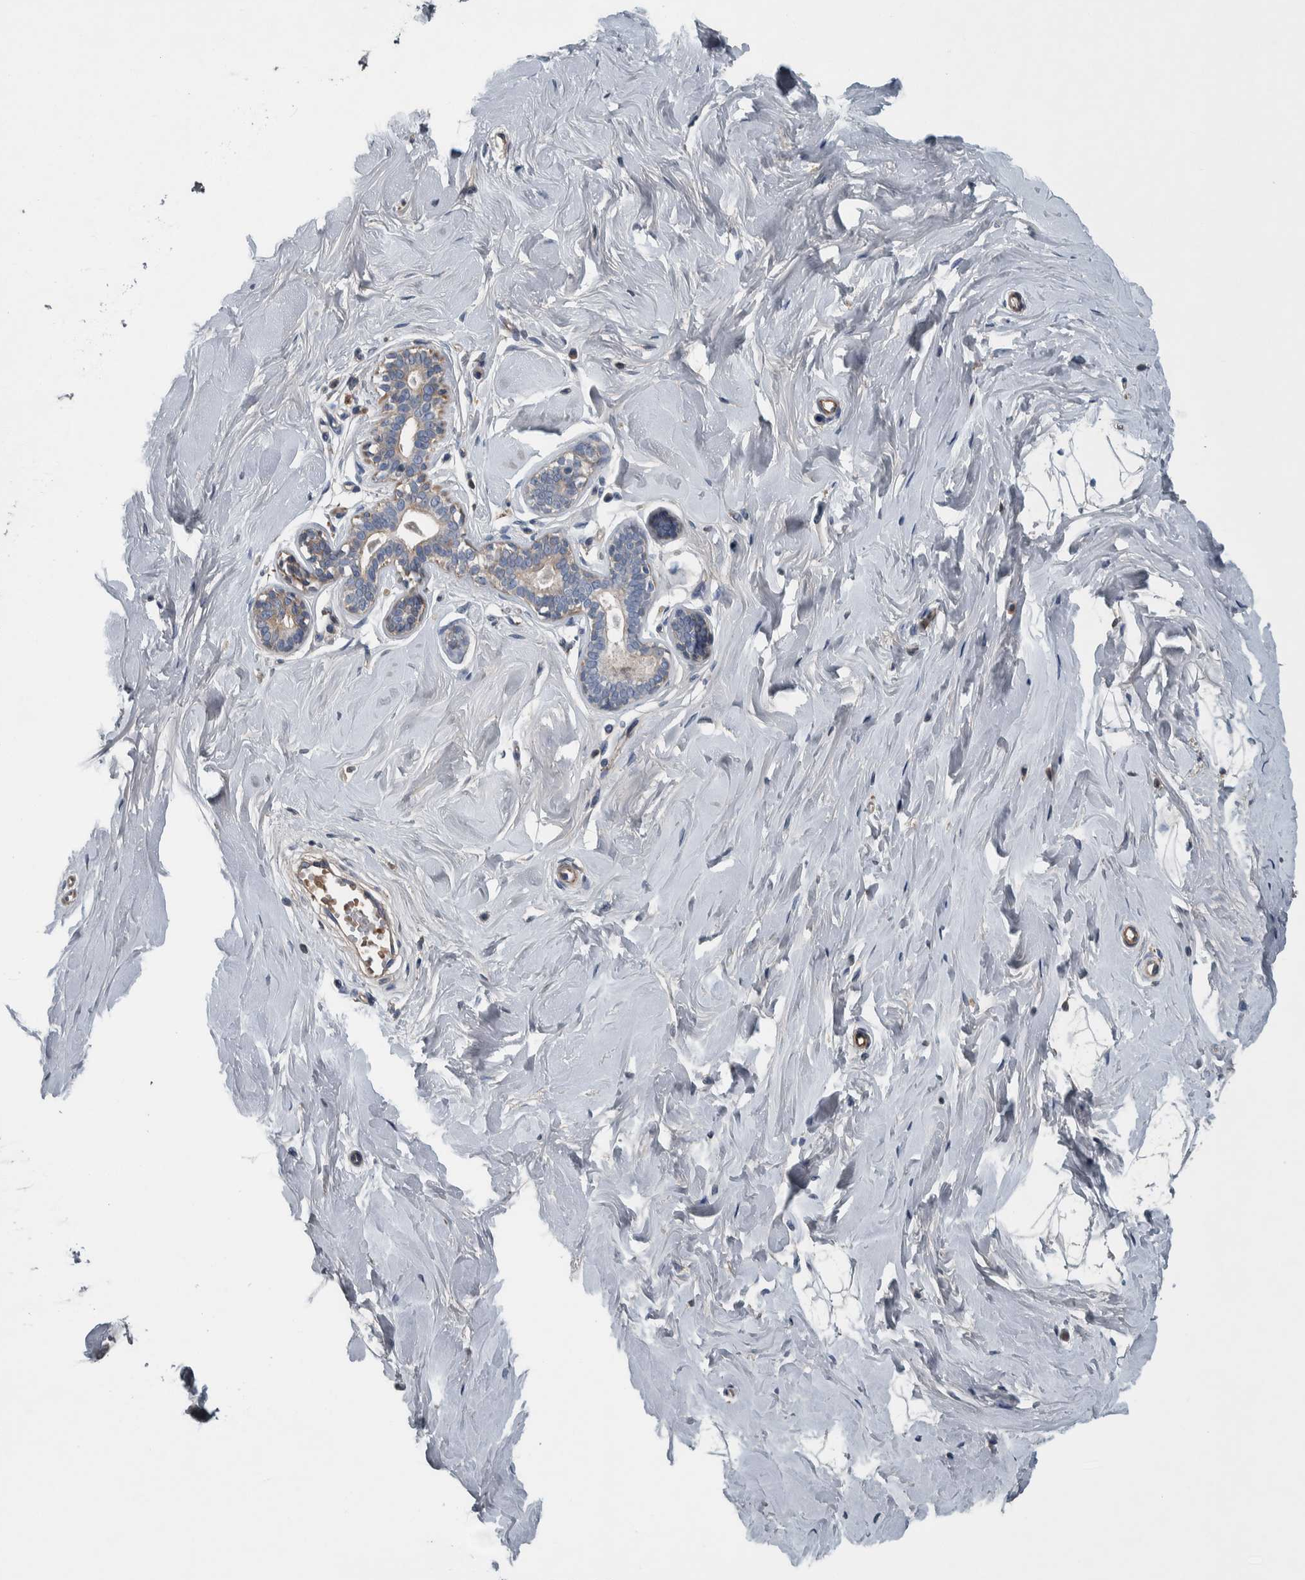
{"staining": {"intensity": "negative", "quantity": "none", "location": "none"}, "tissue": "breast", "cell_type": "Adipocytes", "image_type": "normal", "snomed": [{"axis": "morphology", "description": "Normal tissue, NOS"}, {"axis": "topography", "description": "Breast"}], "caption": "Immunohistochemistry histopathology image of benign human breast stained for a protein (brown), which exhibits no positivity in adipocytes.", "gene": "SERPINC1", "patient": {"sex": "female", "age": 23}}